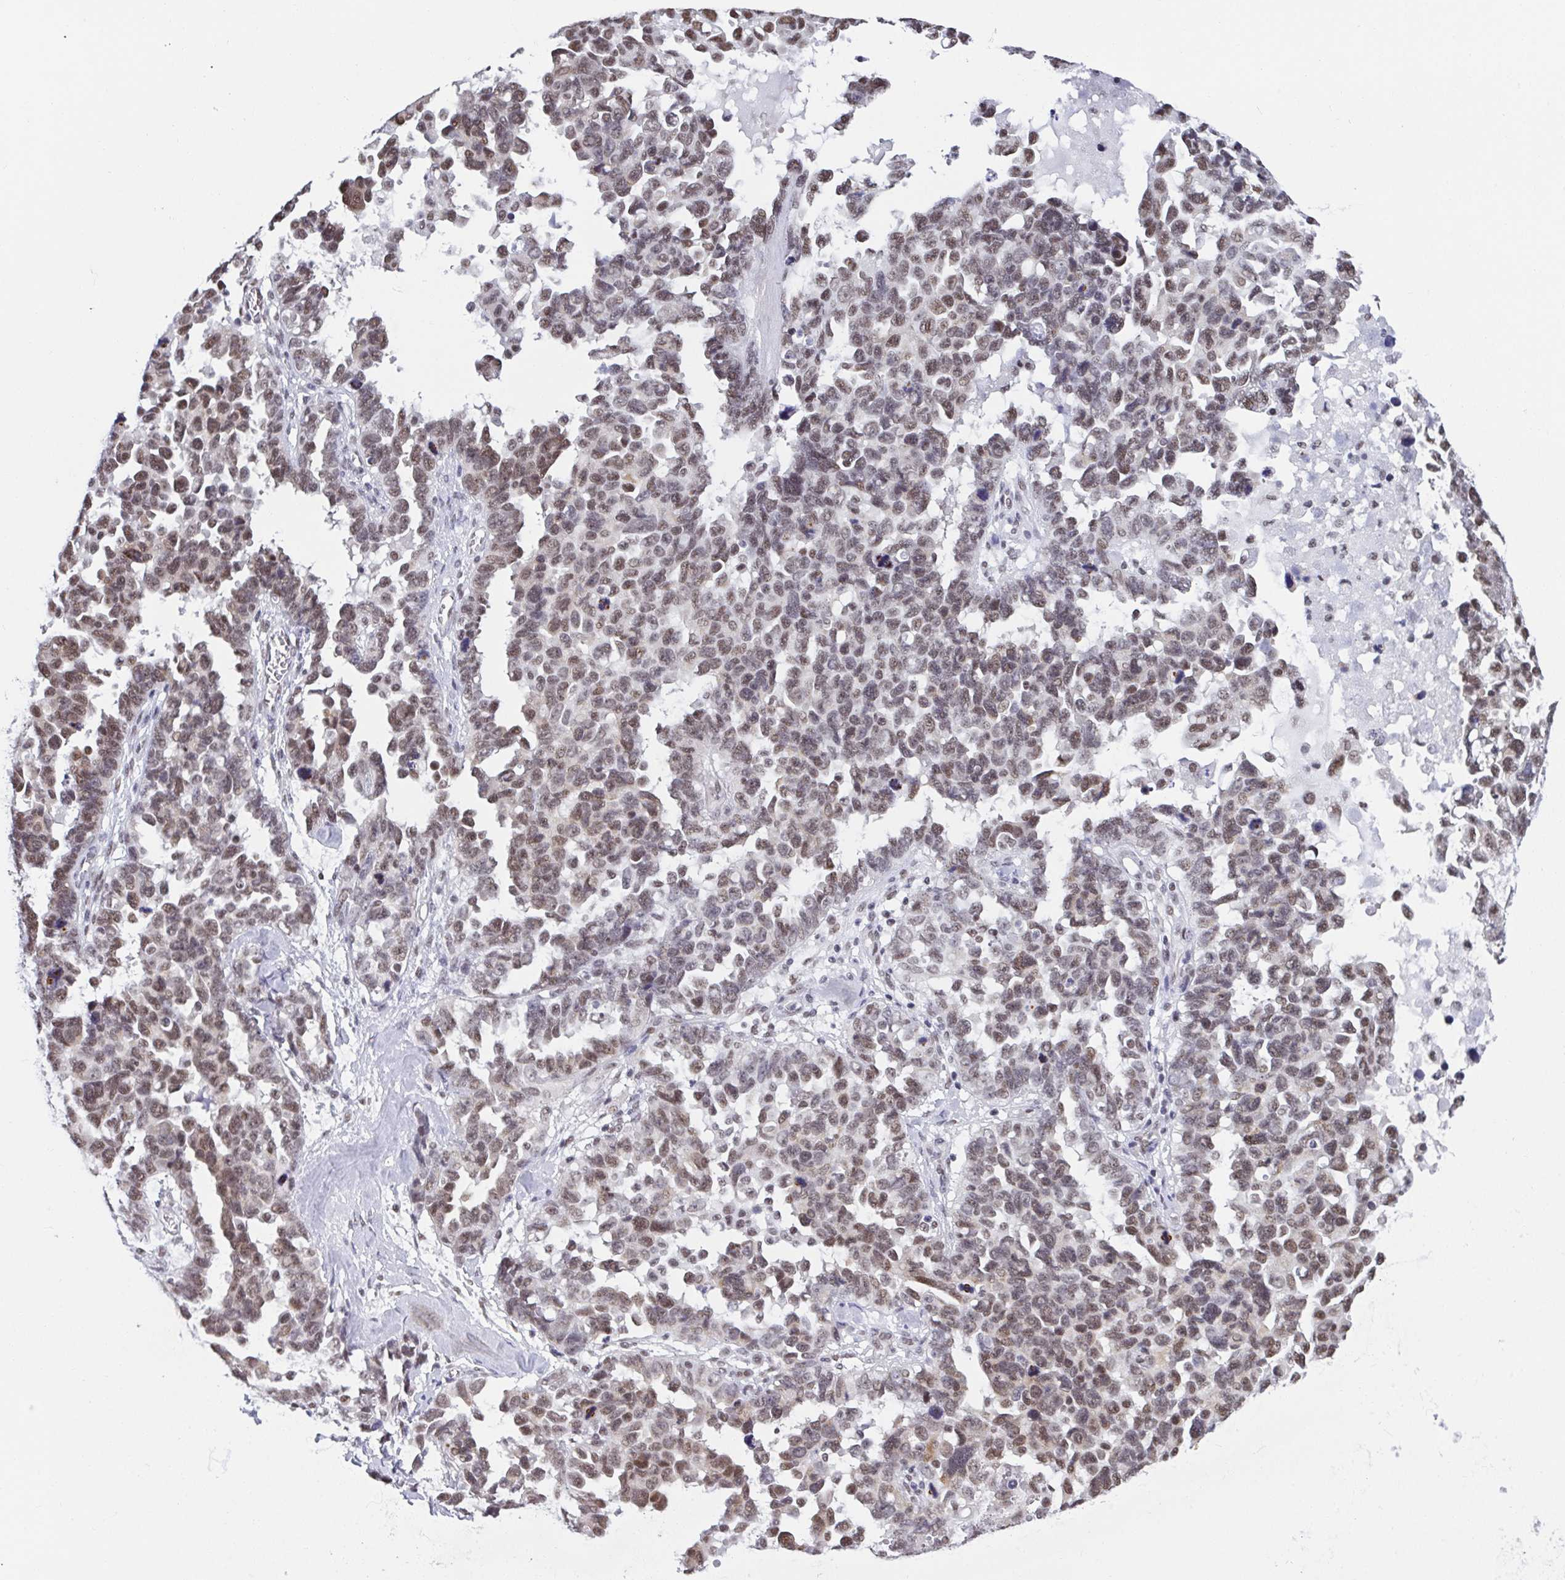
{"staining": {"intensity": "negative", "quantity": "none", "location": "none"}, "tissue": "ovarian cancer", "cell_type": "Tumor cells", "image_type": "cancer", "snomed": [{"axis": "morphology", "description": "Cystadenocarcinoma, serous, NOS"}, {"axis": "topography", "description": "Ovary"}], "caption": "An immunohistochemistry histopathology image of ovarian cancer is shown. There is no staining in tumor cells of ovarian cancer.", "gene": "SLC7A10", "patient": {"sex": "female", "age": 69}}